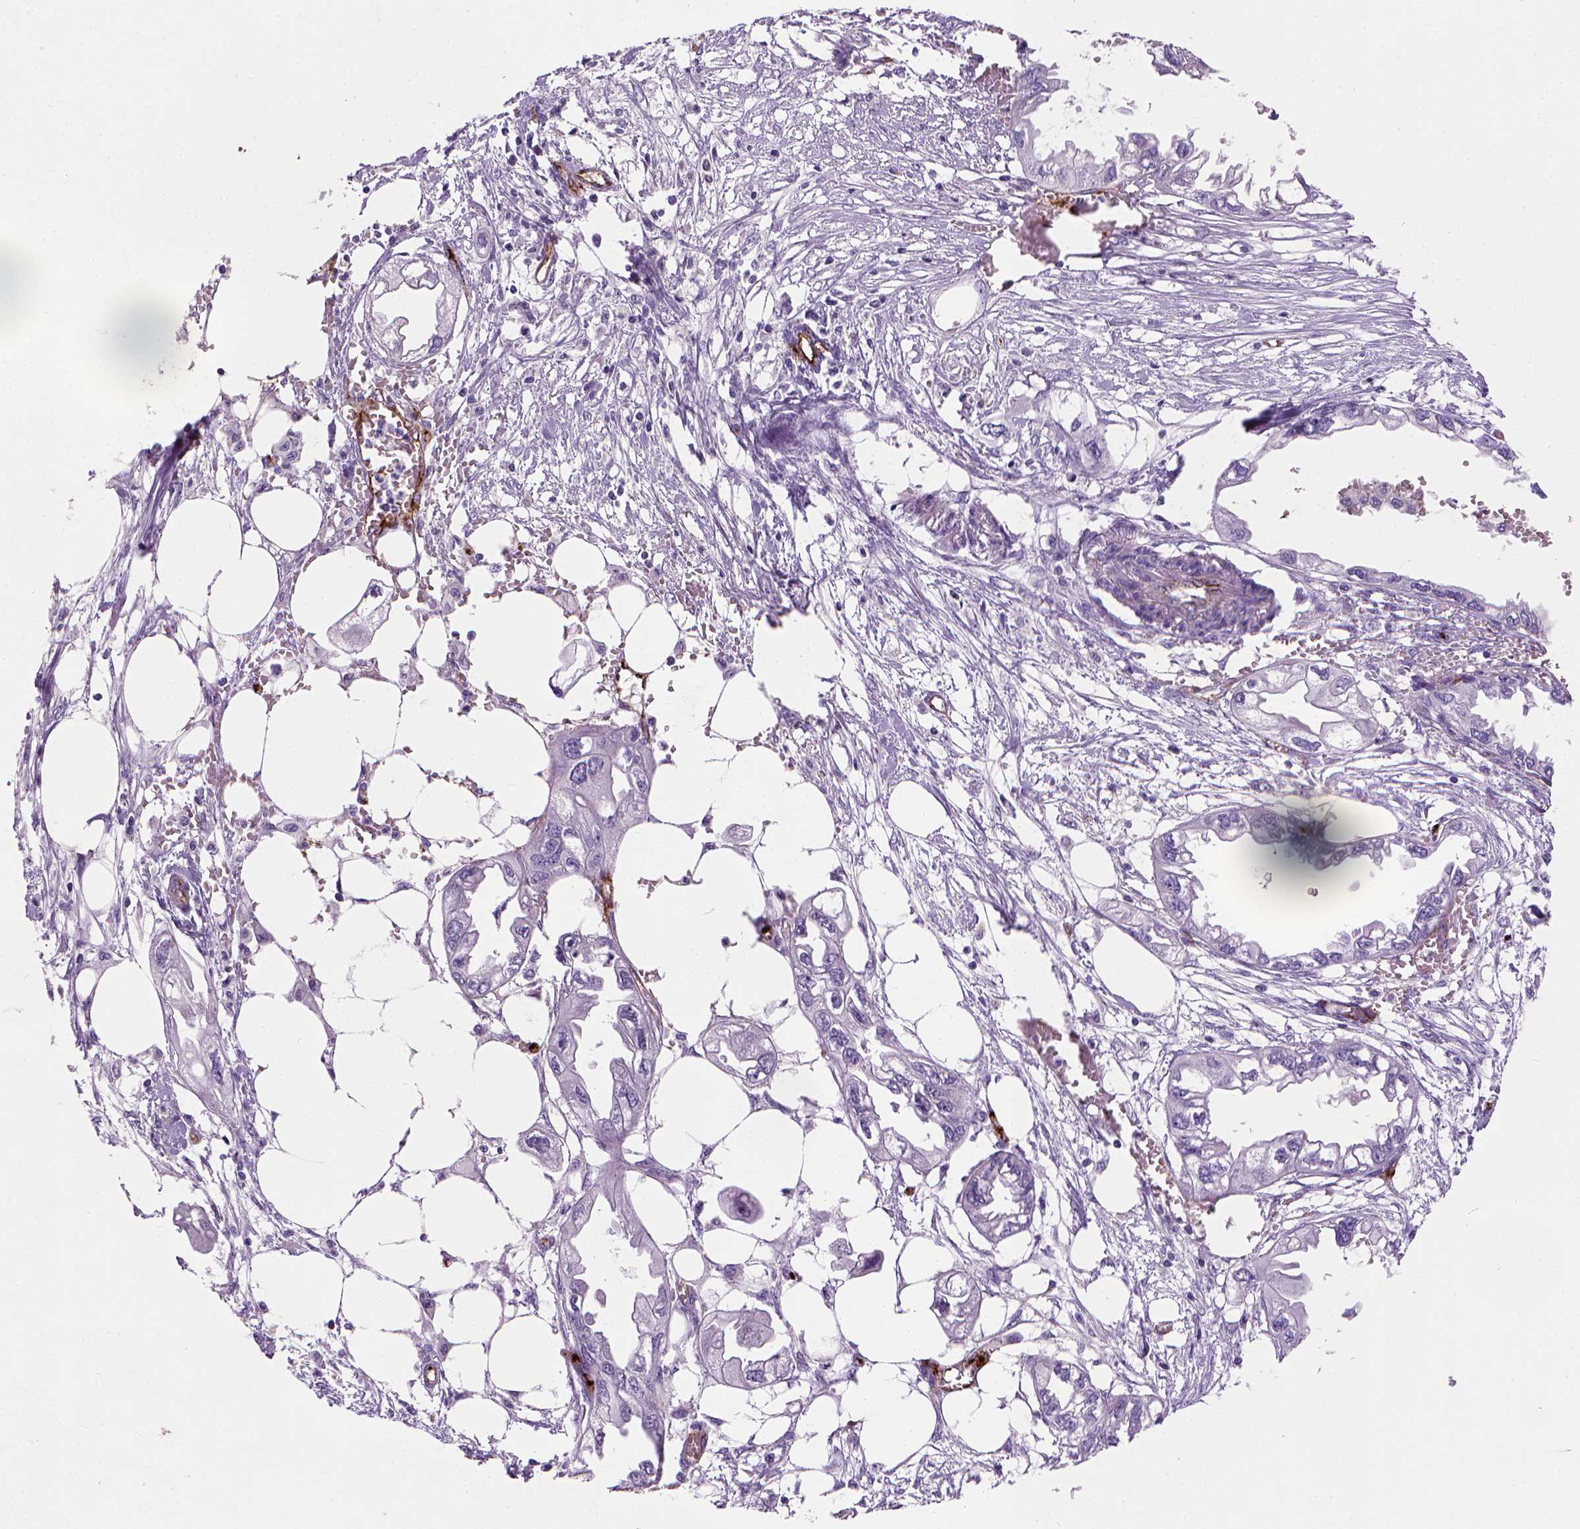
{"staining": {"intensity": "negative", "quantity": "none", "location": "none"}, "tissue": "endometrial cancer", "cell_type": "Tumor cells", "image_type": "cancer", "snomed": [{"axis": "morphology", "description": "Adenocarcinoma, NOS"}, {"axis": "morphology", "description": "Adenocarcinoma, metastatic, NOS"}, {"axis": "topography", "description": "Adipose tissue"}, {"axis": "topography", "description": "Endometrium"}], "caption": "An image of endometrial cancer (adenocarcinoma) stained for a protein exhibits no brown staining in tumor cells. Nuclei are stained in blue.", "gene": "VWF", "patient": {"sex": "female", "age": 67}}